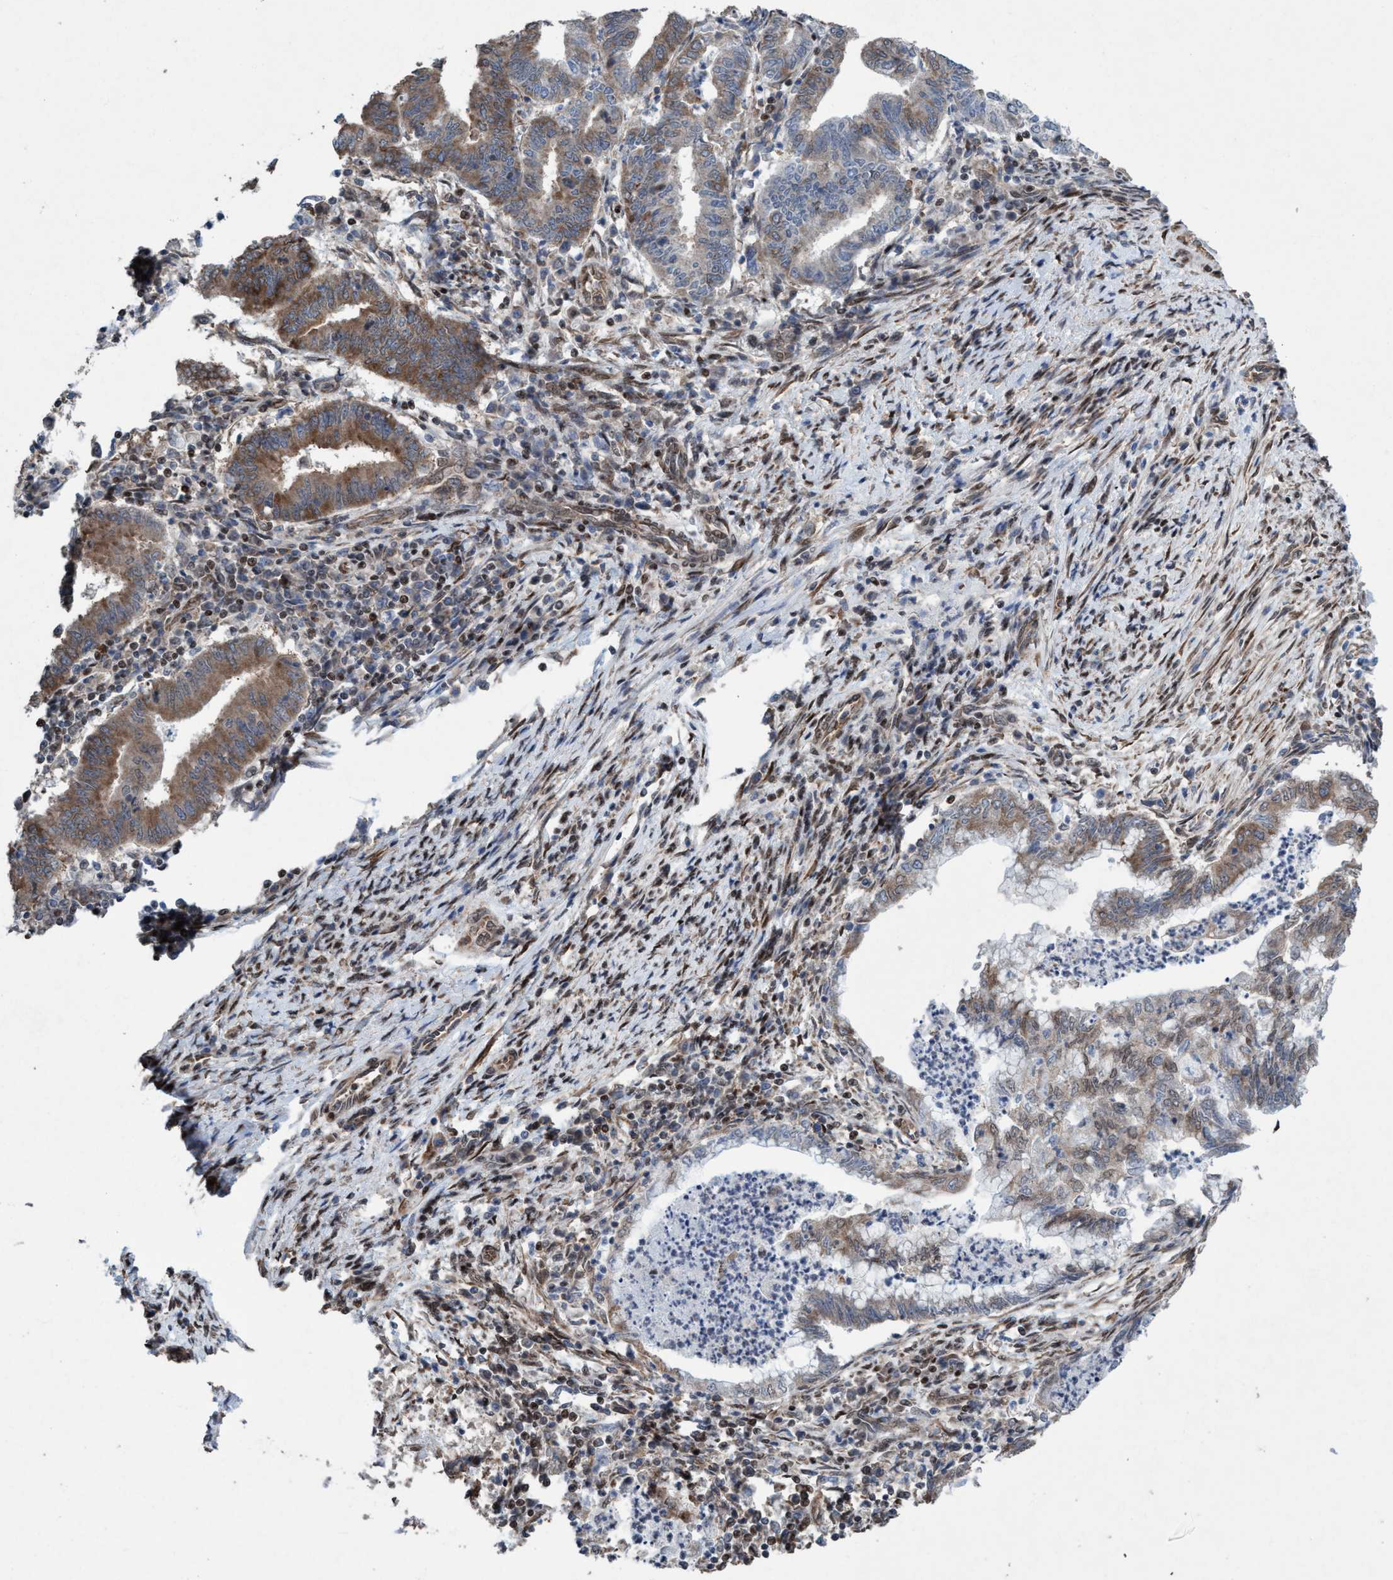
{"staining": {"intensity": "moderate", "quantity": ">75%", "location": "cytoplasmic/membranous"}, "tissue": "endometrial cancer", "cell_type": "Tumor cells", "image_type": "cancer", "snomed": [{"axis": "morphology", "description": "Polyp, NOS"}, {"axis": "morphology", "description": "Adenocarcinoma, NOS"}, {"axis": "morphology", "description": "Adenoma, NOS"}, {"axis": "topography", "description": "Endometrium"}], "caption": "A high-resolution image shows immunohistochemistry (IHC) staining of endometrial adenocarcinoma, which exhibits moderate cytoplasmic/membranous positivity in approximately >75% of tumor cells.", "gene": "METAP2", "patient": {"sex": "female", "age": 79}}